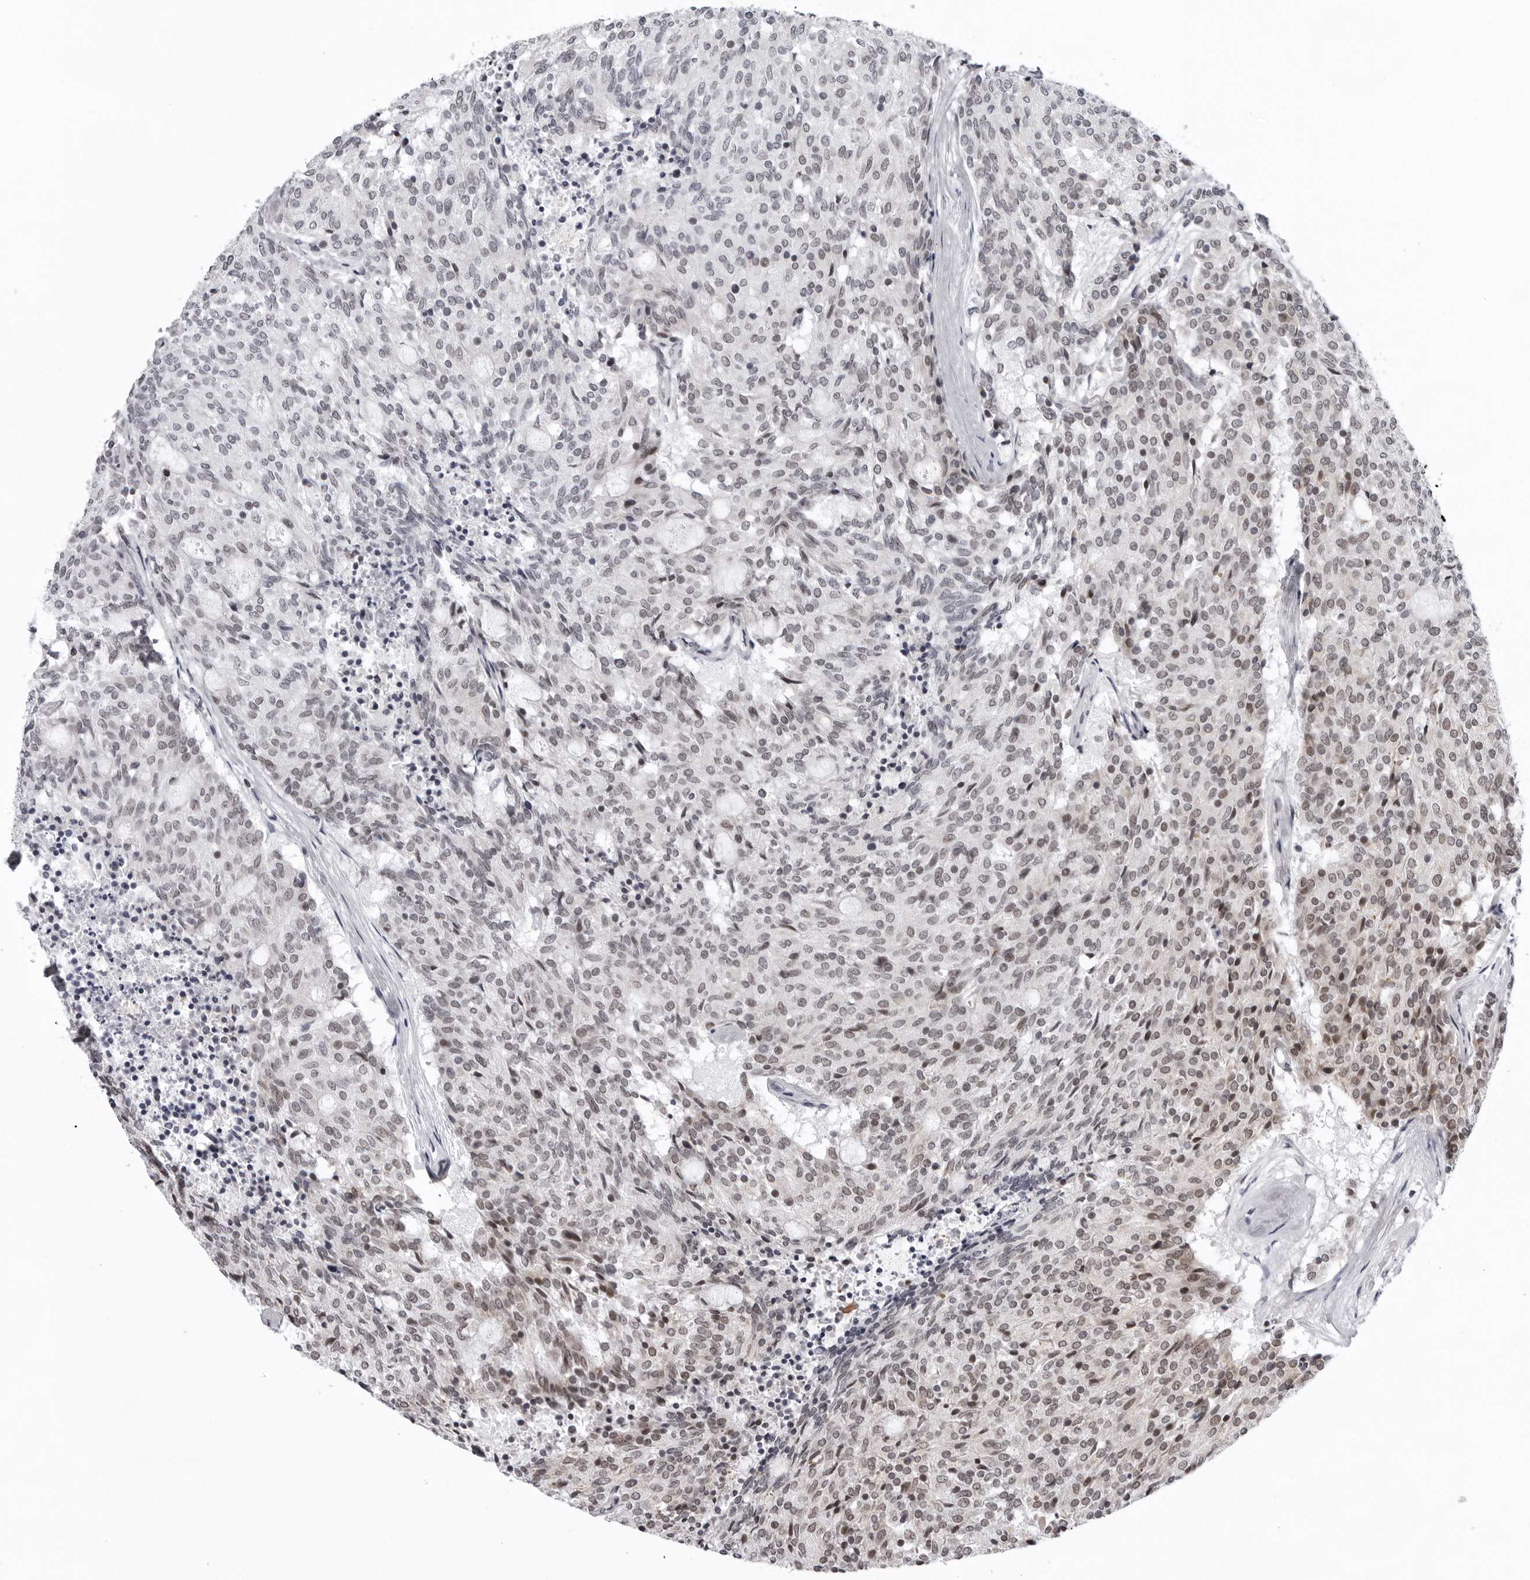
{"staining": {"intensity": "weak", "quantity": "25%-75%", "location": "nuclear"}, "tissue": "carcinoid", "cell_type": "Tumor cells", "image_type": "cancer", "snomed": [{"axis": "morphology", "description": "Carcinoid, malignant, NOS"}, {"axis": "topography", "description": "Pancreas"}], "caption": "Immunohistochemistry (IHC) (DAB (3,3'-diaminobenzidine)) staining of malignant carcinoid exhibits weak nuclear protein positivity in about 25%-75% of tumor cells. Nuclei are stained in blue.", "gene": "EXOSC10", "patient": {"sex": "female", "age": 54}}